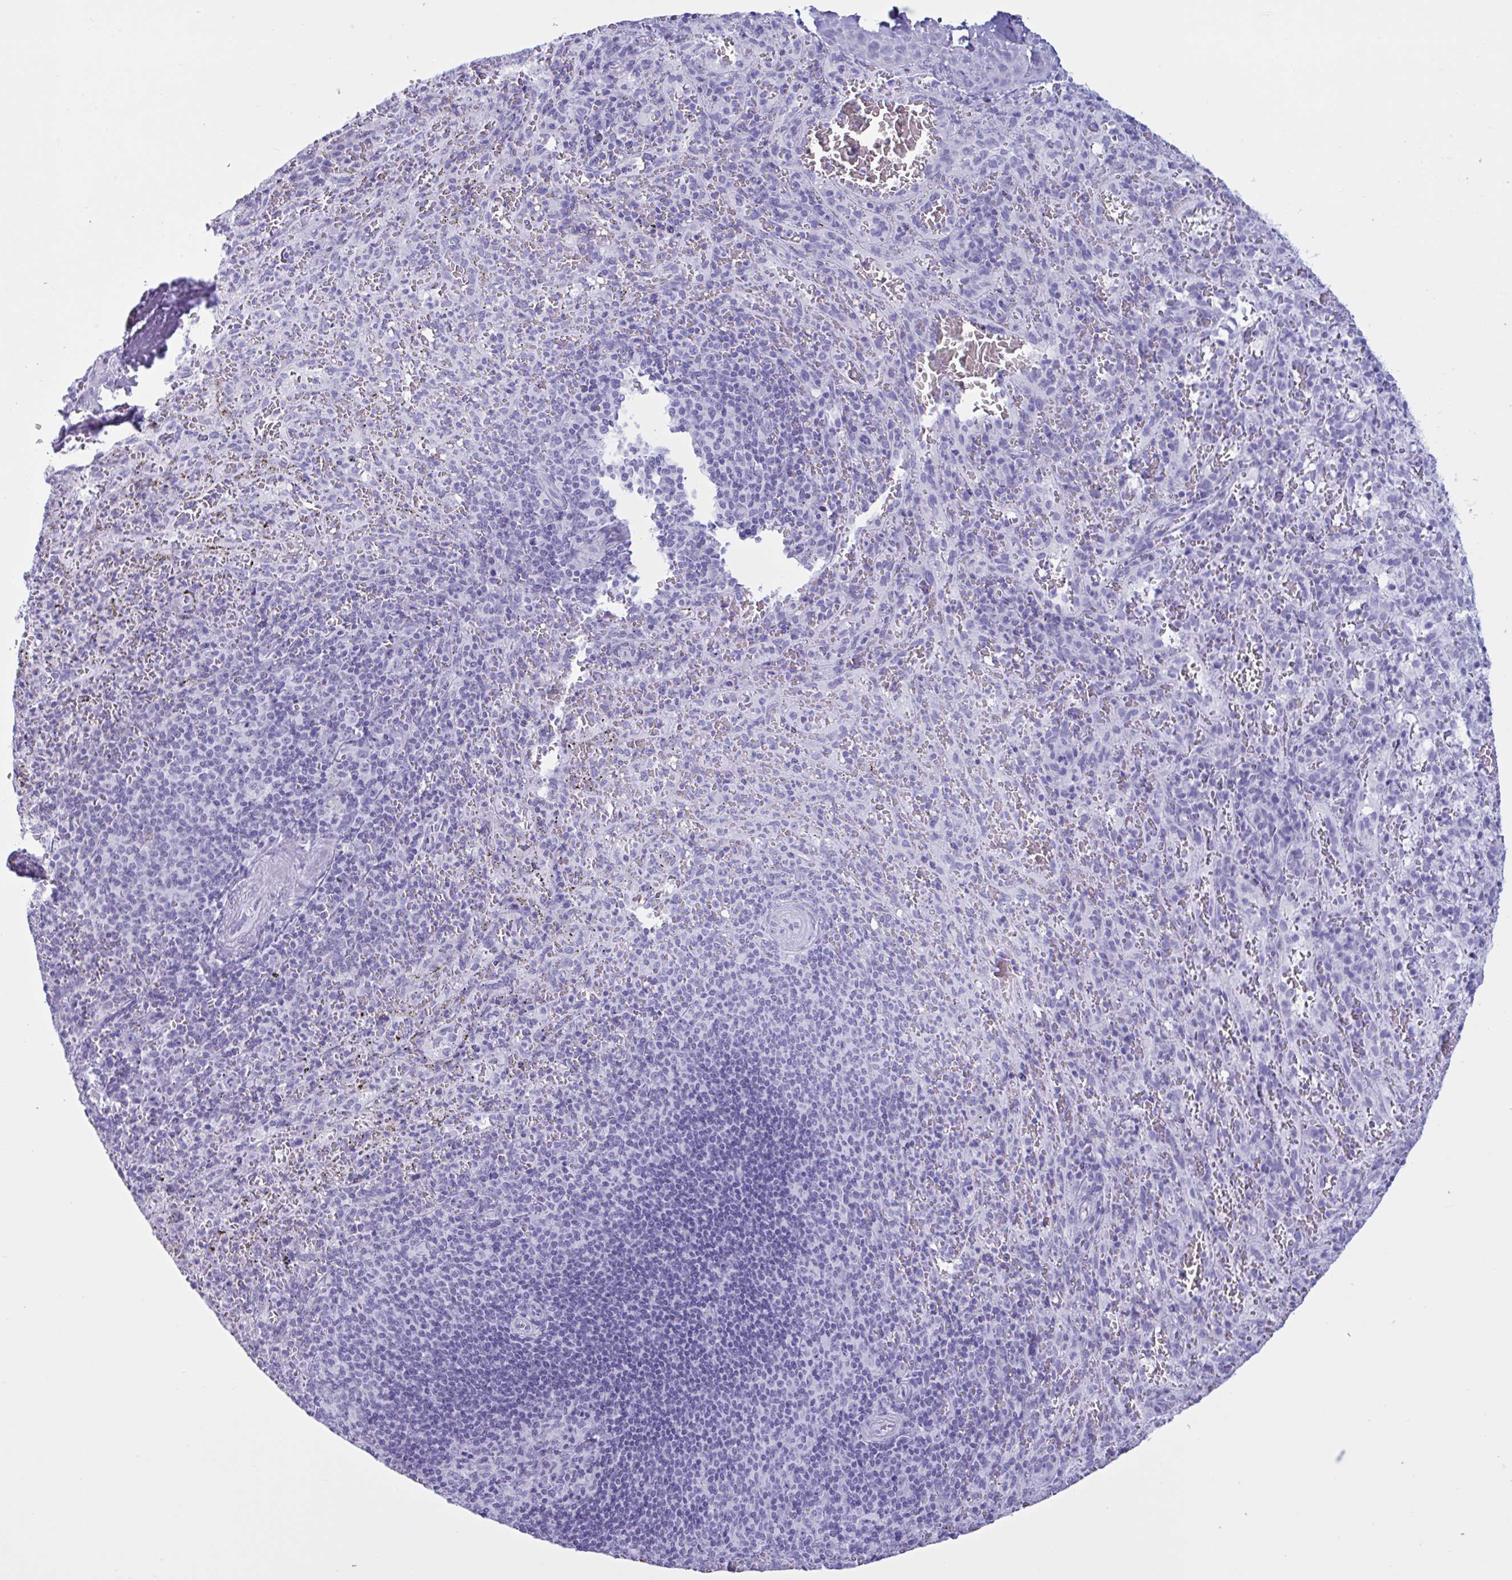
{"staining": {"intensity": "negative", "quantity": "none", "location": "none"}, "tissue": "spleen", "cell_type": "Cells in red pulp", "image_type": "normal", "snomed": [{"axis": "morphology", "description": "Normal tissue, NOS"}, {"axis": "topography", "description": "Spleen"}], "caption": "This is an IHC histopathology image of unremarkable spleen. There is no positivity in cells in red pulp.", "gene": "MRGPRG", "patient": {"sex": "male", "age": 57}}